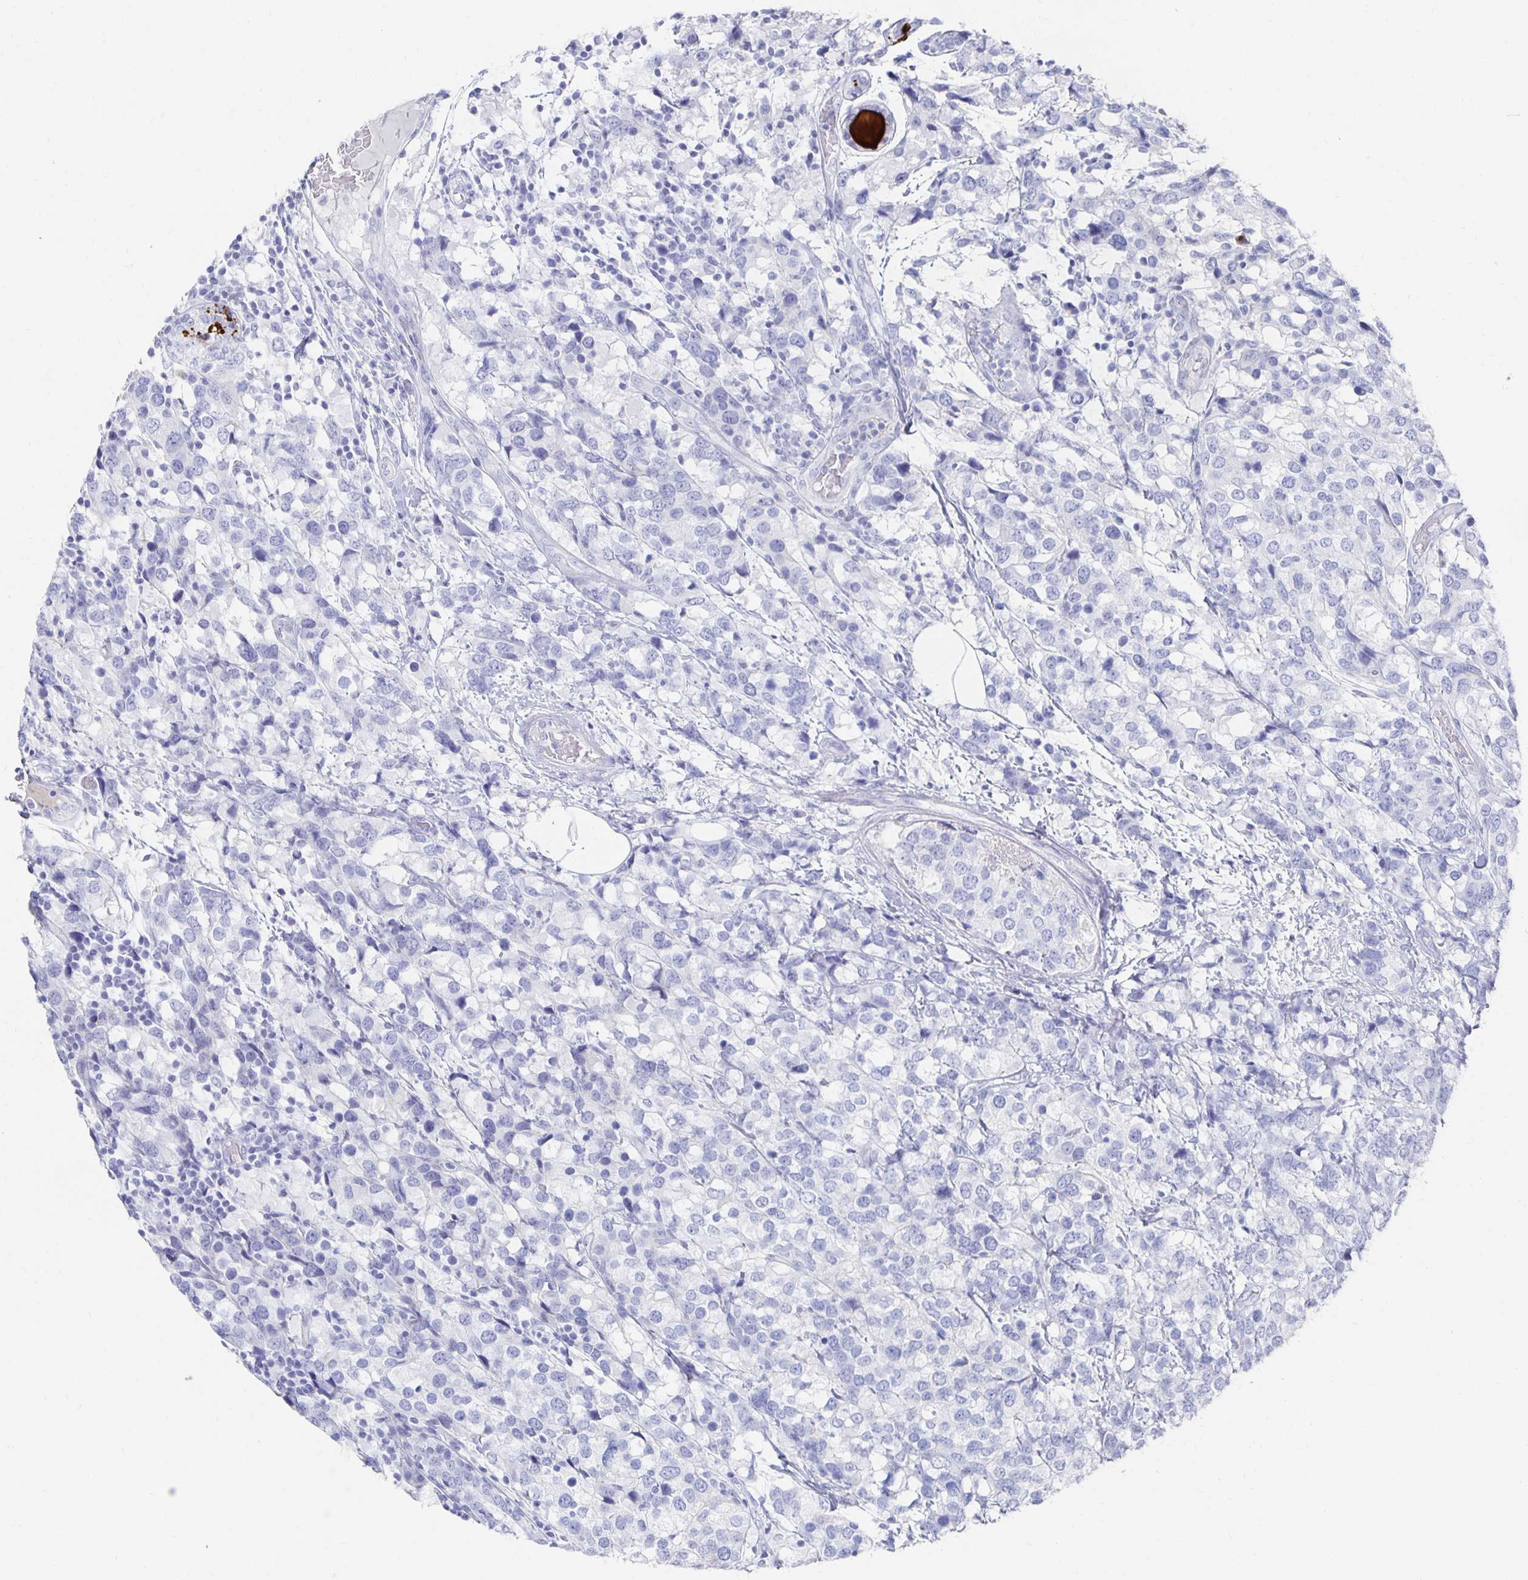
{"staining": {"intensity": "negative", "quantity": "none", "location": "none"}, "tissue": "breast cancer", "cell_type": "Tumor cells", "image_type": "cancer", "snomed": [{"axis": "morphology", "description": "Lobular carcinoma"}, {"axis": "topography", "description": "Breast"}], "caption": "A photomicrograph of breast lobular carcinoma stained for a protein reveals no brown staining in tumor cells.", "gene": "PRDM7", "patient": {"sex": "female", "age": 59}}